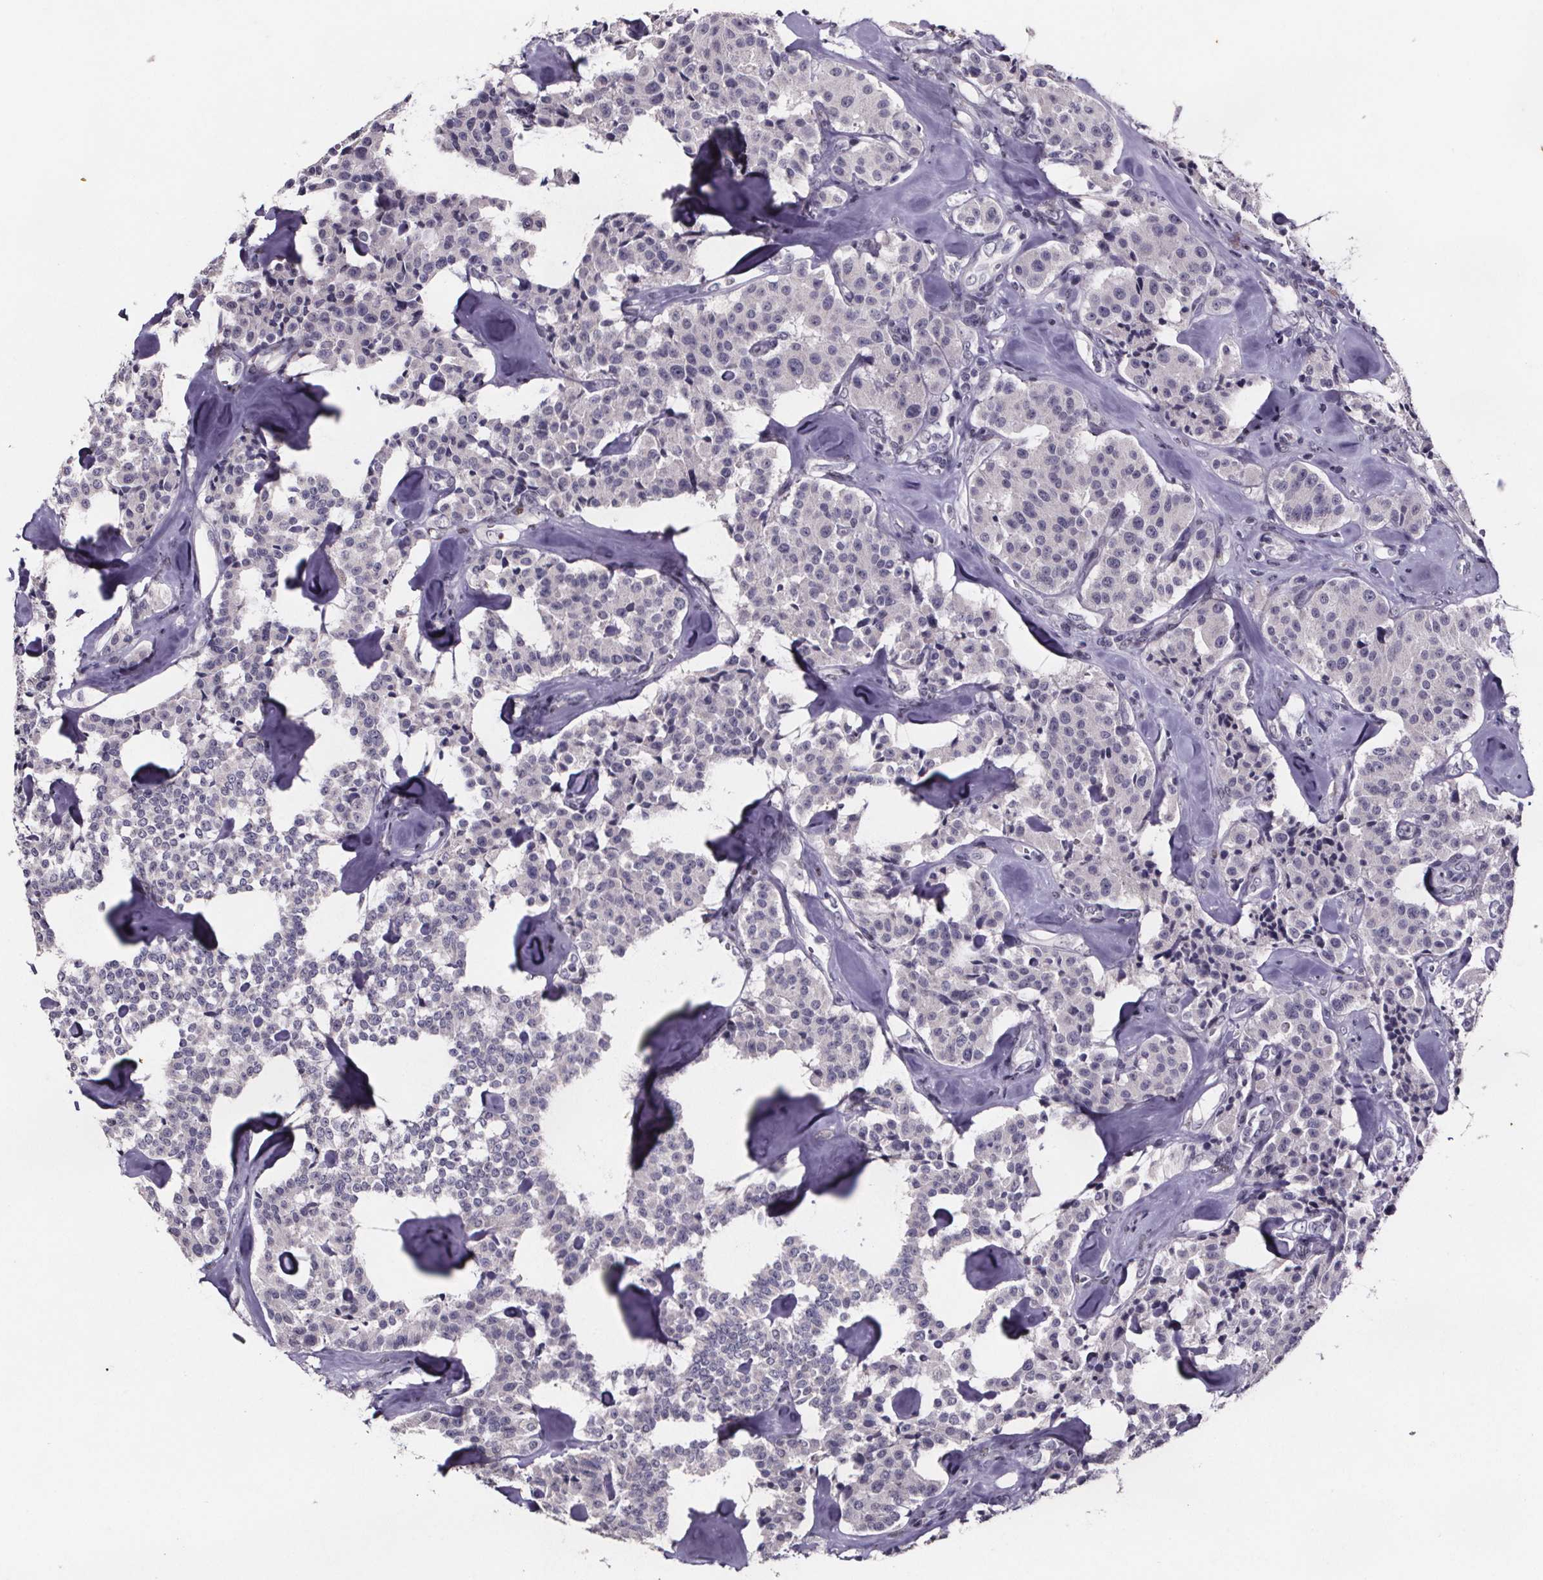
{"staining": {"intensity": "negative", "quantity": "none", "location": "none"}, "tissue": "carcinoid", "cell_type": "Tumor cells", "image_type": "cancer", "snomed": [{"axis": "morphology", "description": "Carcinoid, malignant, NOS"}, {"axis": "topography", "description": "Pancreas"}], "caption": "This is a histopathology image of immunohistochemistry staining of carcinoid (malignant), which shows no positivity in tumor cells.", "gene": "AR", "patient": {"sex": "male", "age": 41}}